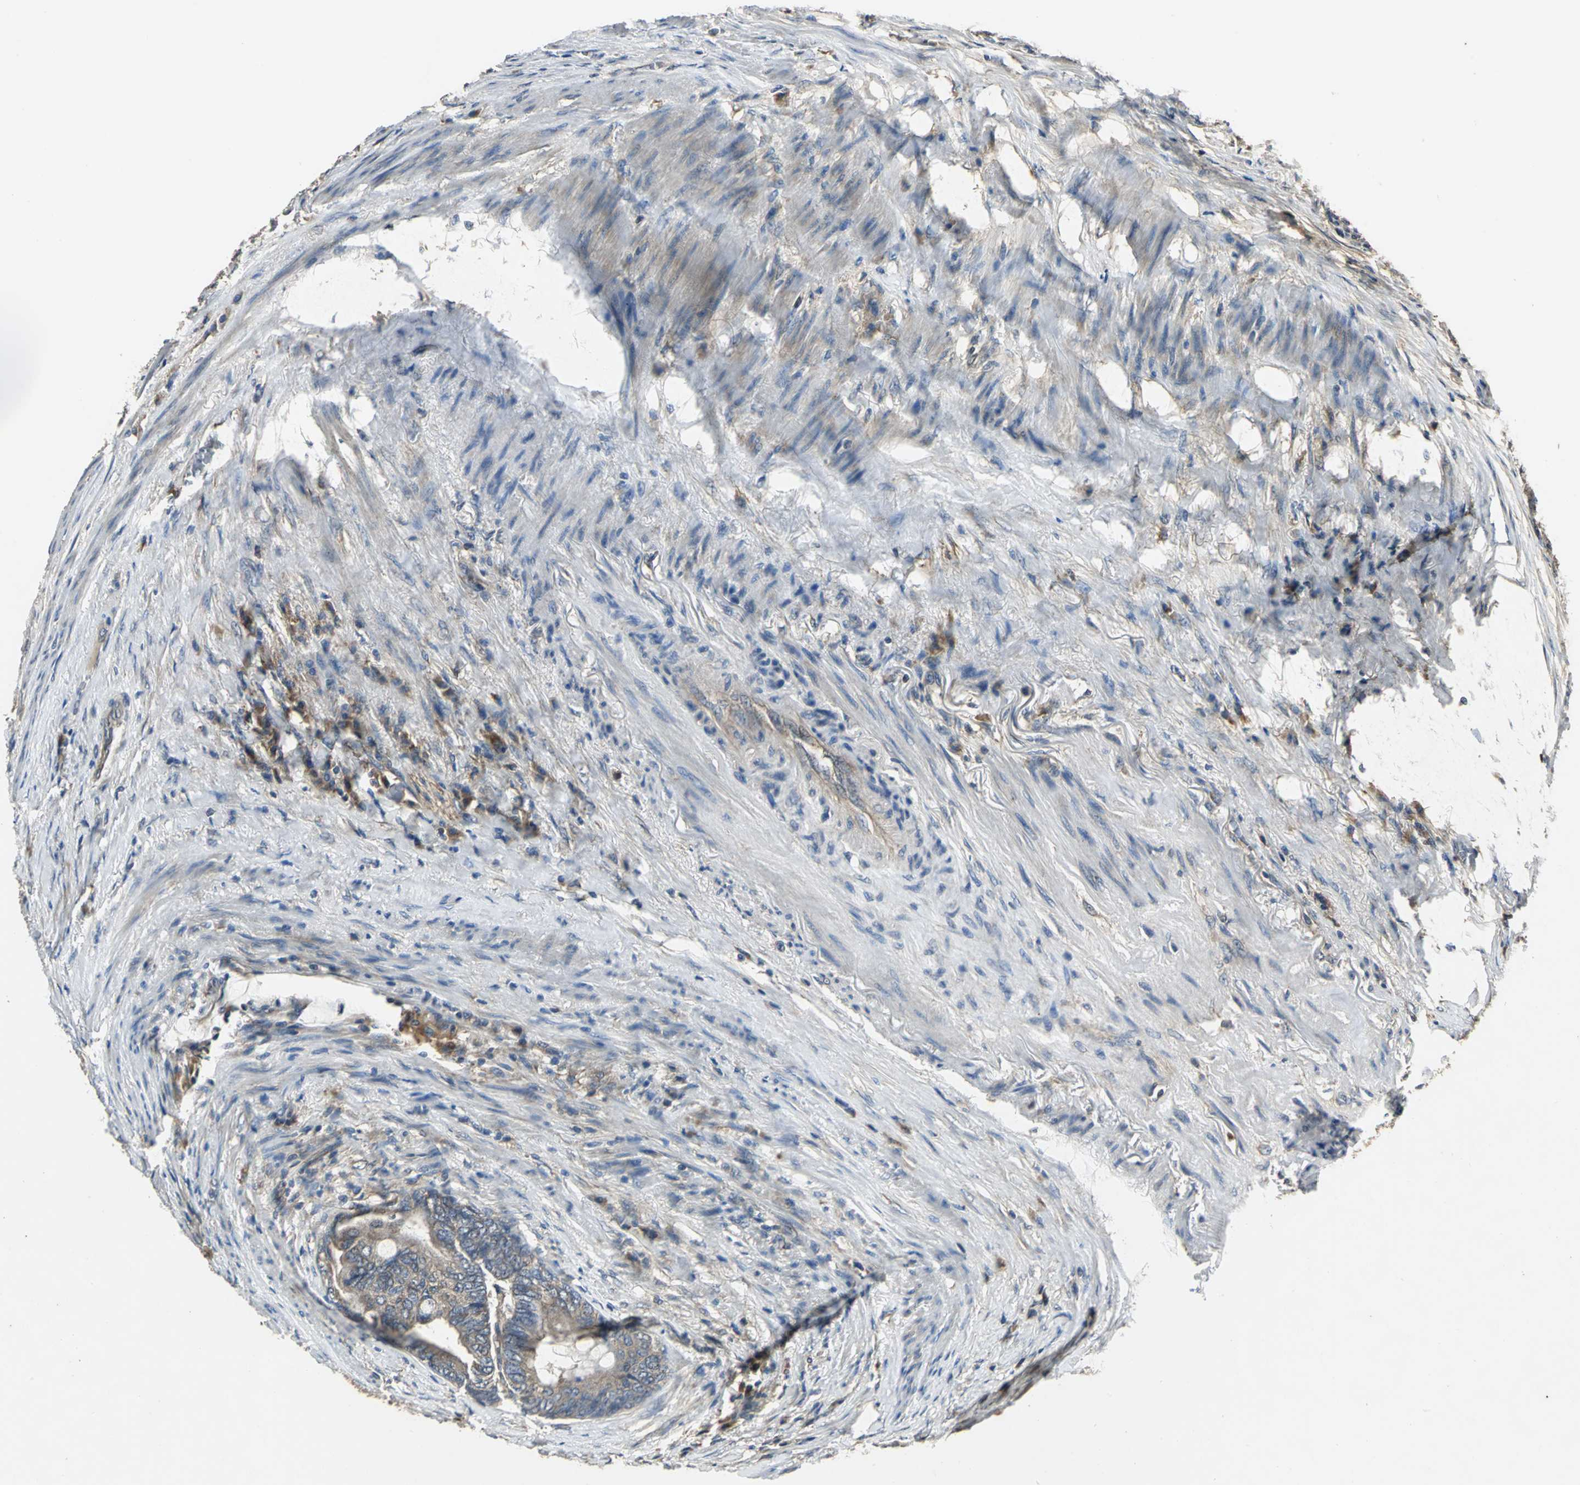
{"staining": {"intensity": "moderate", "quantity": ">75%", "location": "cytoplasmic/membranous"}, "tissue": "colorectal cancer", "cell_type": "Tumor cells", "image_type": "cancer", "snomed": [{"axis": "morphology", "description": "Normal tissue, NOS"}, {"axis": "morphology", "description": "Adenocarcinoma, NOS"}, {"axis": "topography", "description": "Rectum"}, {"axis": "topography", "description": "Peripheral nerve tissue"}], "caption": "High-power microscopy captured an immunohistochemistry (IHC) micrograph of colorectal adenocarcinoma, revealing moderate cytoplasmic/membranous expression in about >75% of tumor cells.", "gene": "IRF3", "patient": {"sex": "male", "age": 92}}